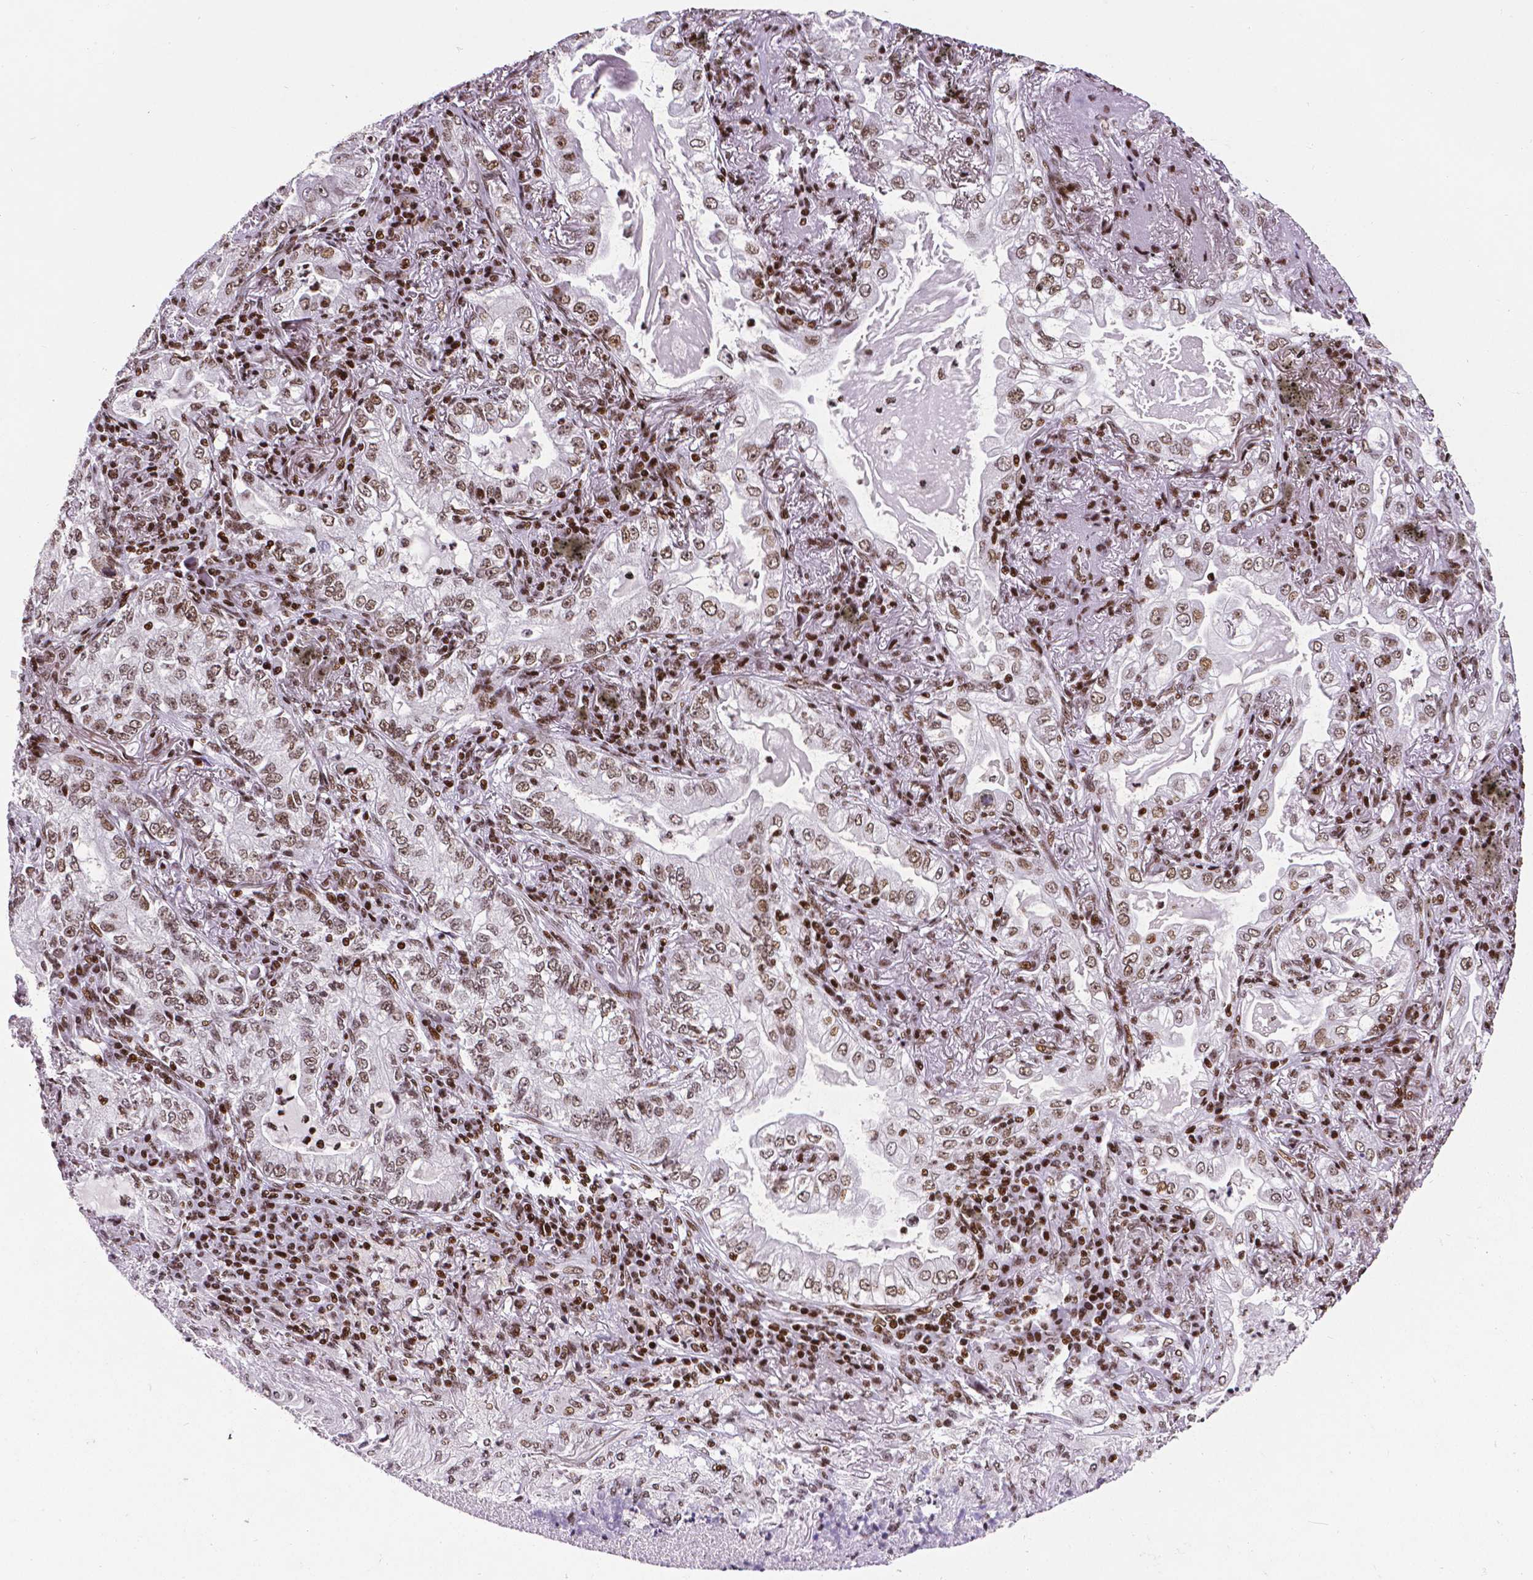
{"staining": {"intensity": "moderate", "quantity": ">75%", "location": "nuclear"}, "tissue": "lung cancer", "cell_type": "Tumor cells", "image_type": "cancer", "snomed": [{"axis": "morphology", "description": "Adenocarcinoma, NOS"}, {"axis": "topography", "description": "Lung"}], "caption": "Lung cancer (adenocarcinoma) stained with a protein marker displays moderate staining in tumor cells.", "gene": "CTCF", "patient": {"sex": "female", "age": 73}}